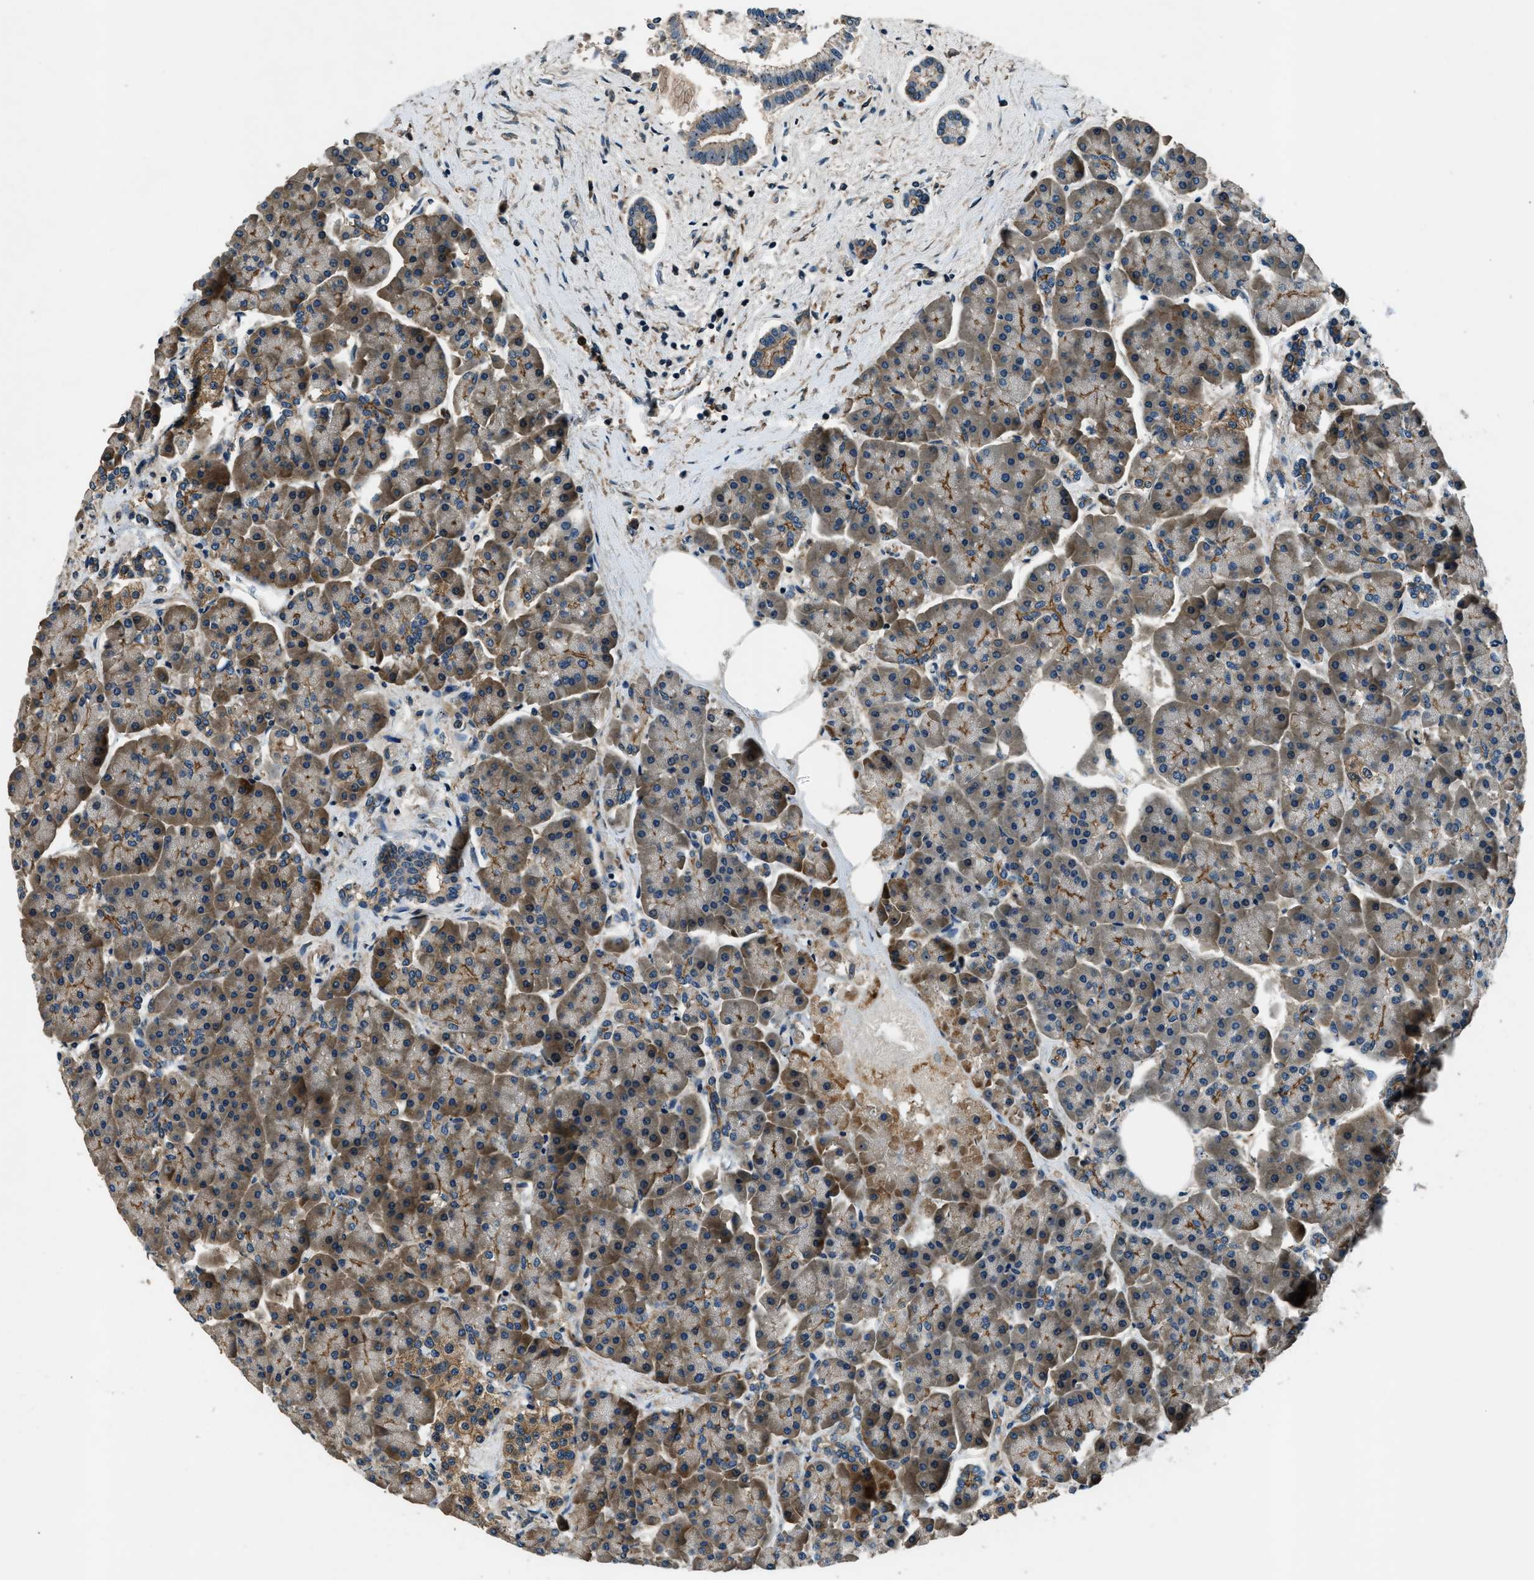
{"staining": {"intensity": "moderate", "quantity": "25%-75%", "location": "cytoplasmic/membranous"}, "tissue": "pancreas", "cell_type": "Exocrine glandular cells", "image_type": "normal", "snomed": [{"axis": "morphology", "description": "Normal tissue, NOS"}, {"axis": "topography", "description": "Pancreas"}], "caption": "A high-resolution image shows immunohistochemistry (IHC) staining of normal pancreas, which demonstrates moderate cytoplasmic/membranous positivity in approximately 25%-75% of exocrine glandular cells.", "gene": "ARHGEF11", "patient": {"sex": "female", "age": 70}}